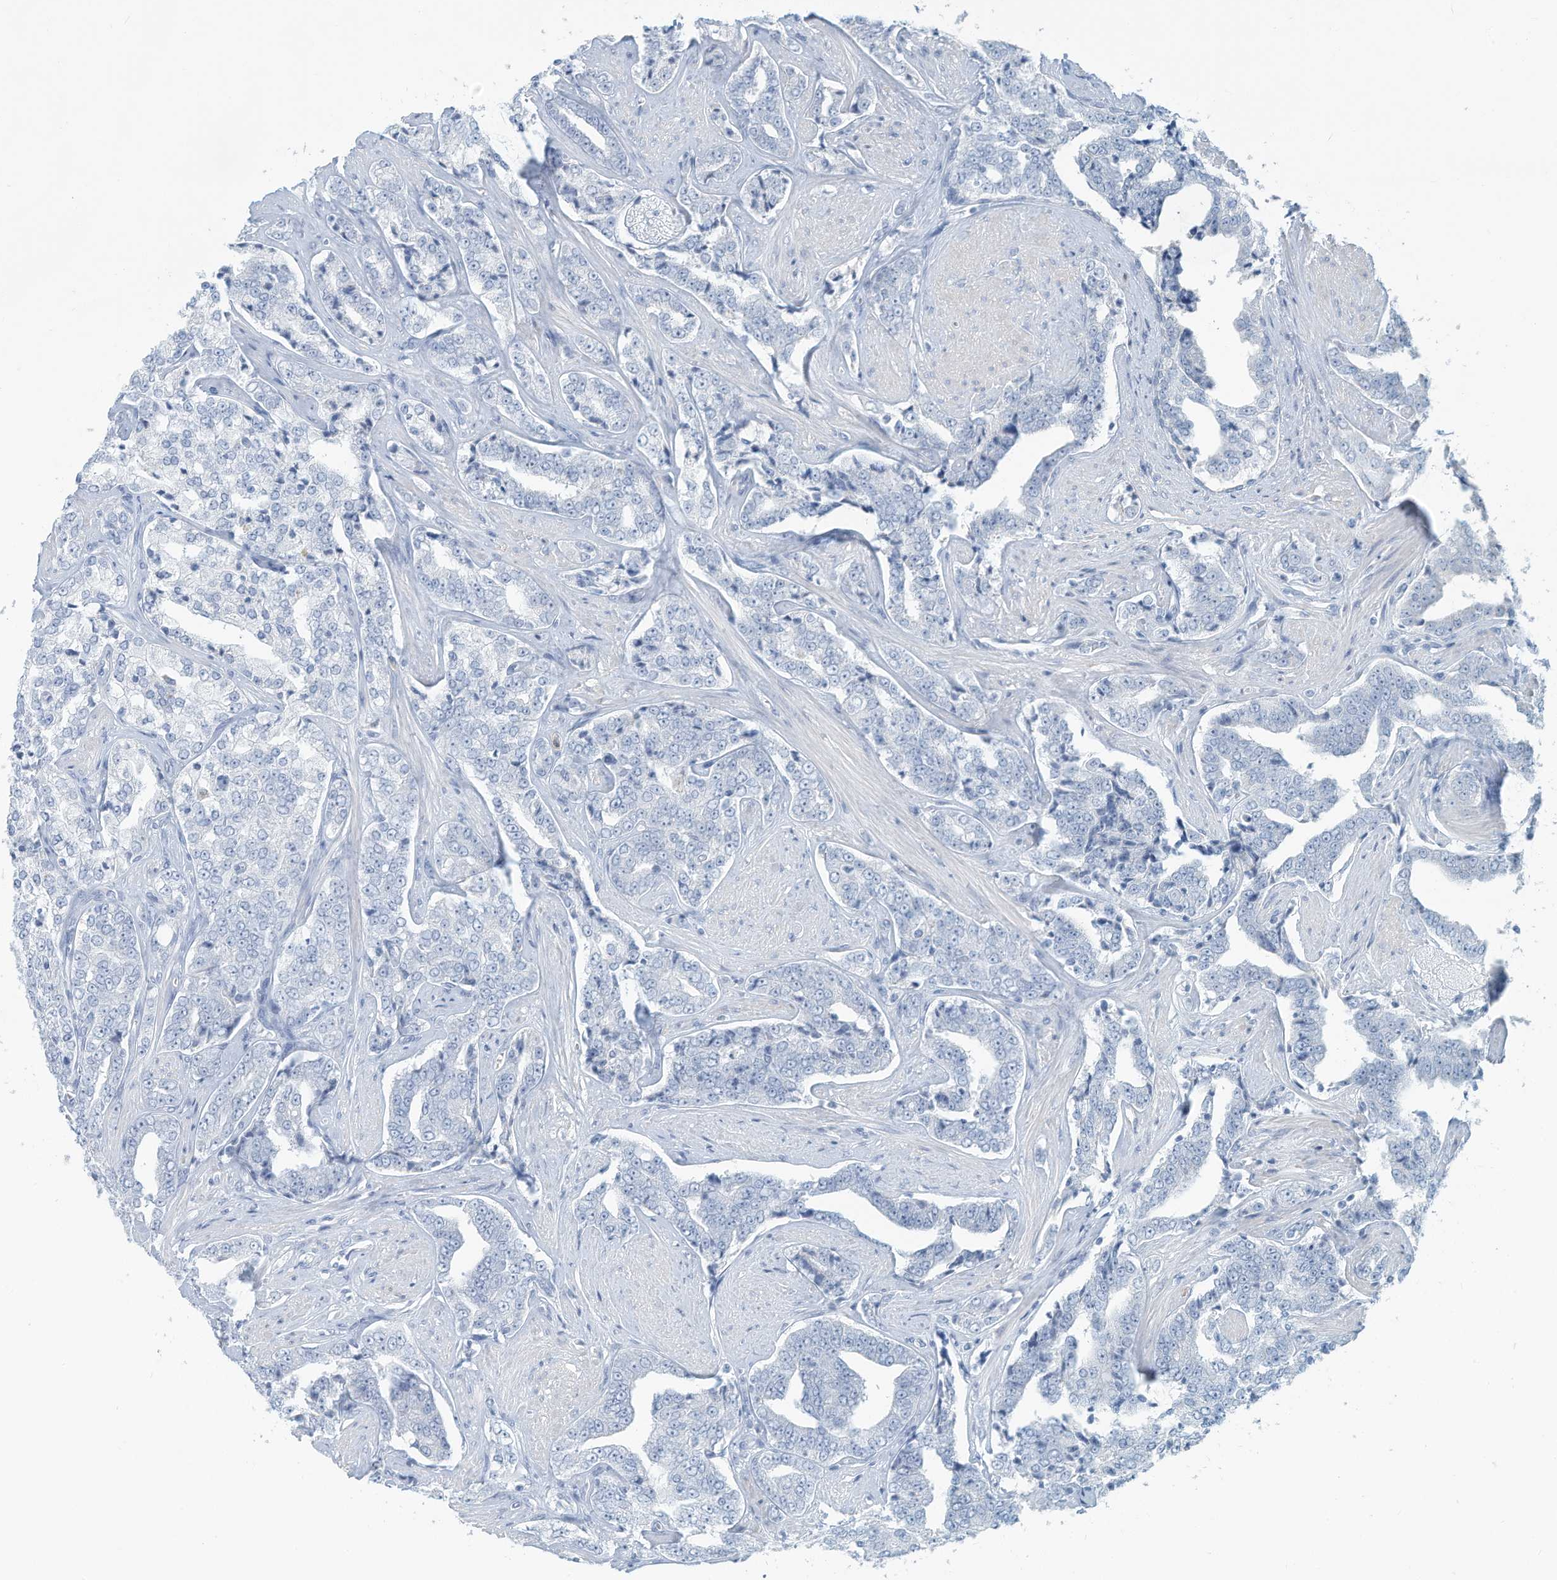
{"staining": {"intensity": "negative", "quantity": "none", "location": "none"}, "tissue": "prostate cancer", "cell_type": "Tumor cells", "image_type": "cancer", "snomed": [{"axis": "morphology", "description": "Adenocarcinoma, High grade"}, {"axis": "topography", "description": "Prostate"}], "caption": "The immunohistochemistry (IHC) micrograph has no significant staining in tumor cells of prostate high-grade adenocarcinoma tissue.", "gene": "ERI2", "patient": {"sex": "male", "age": 71}}